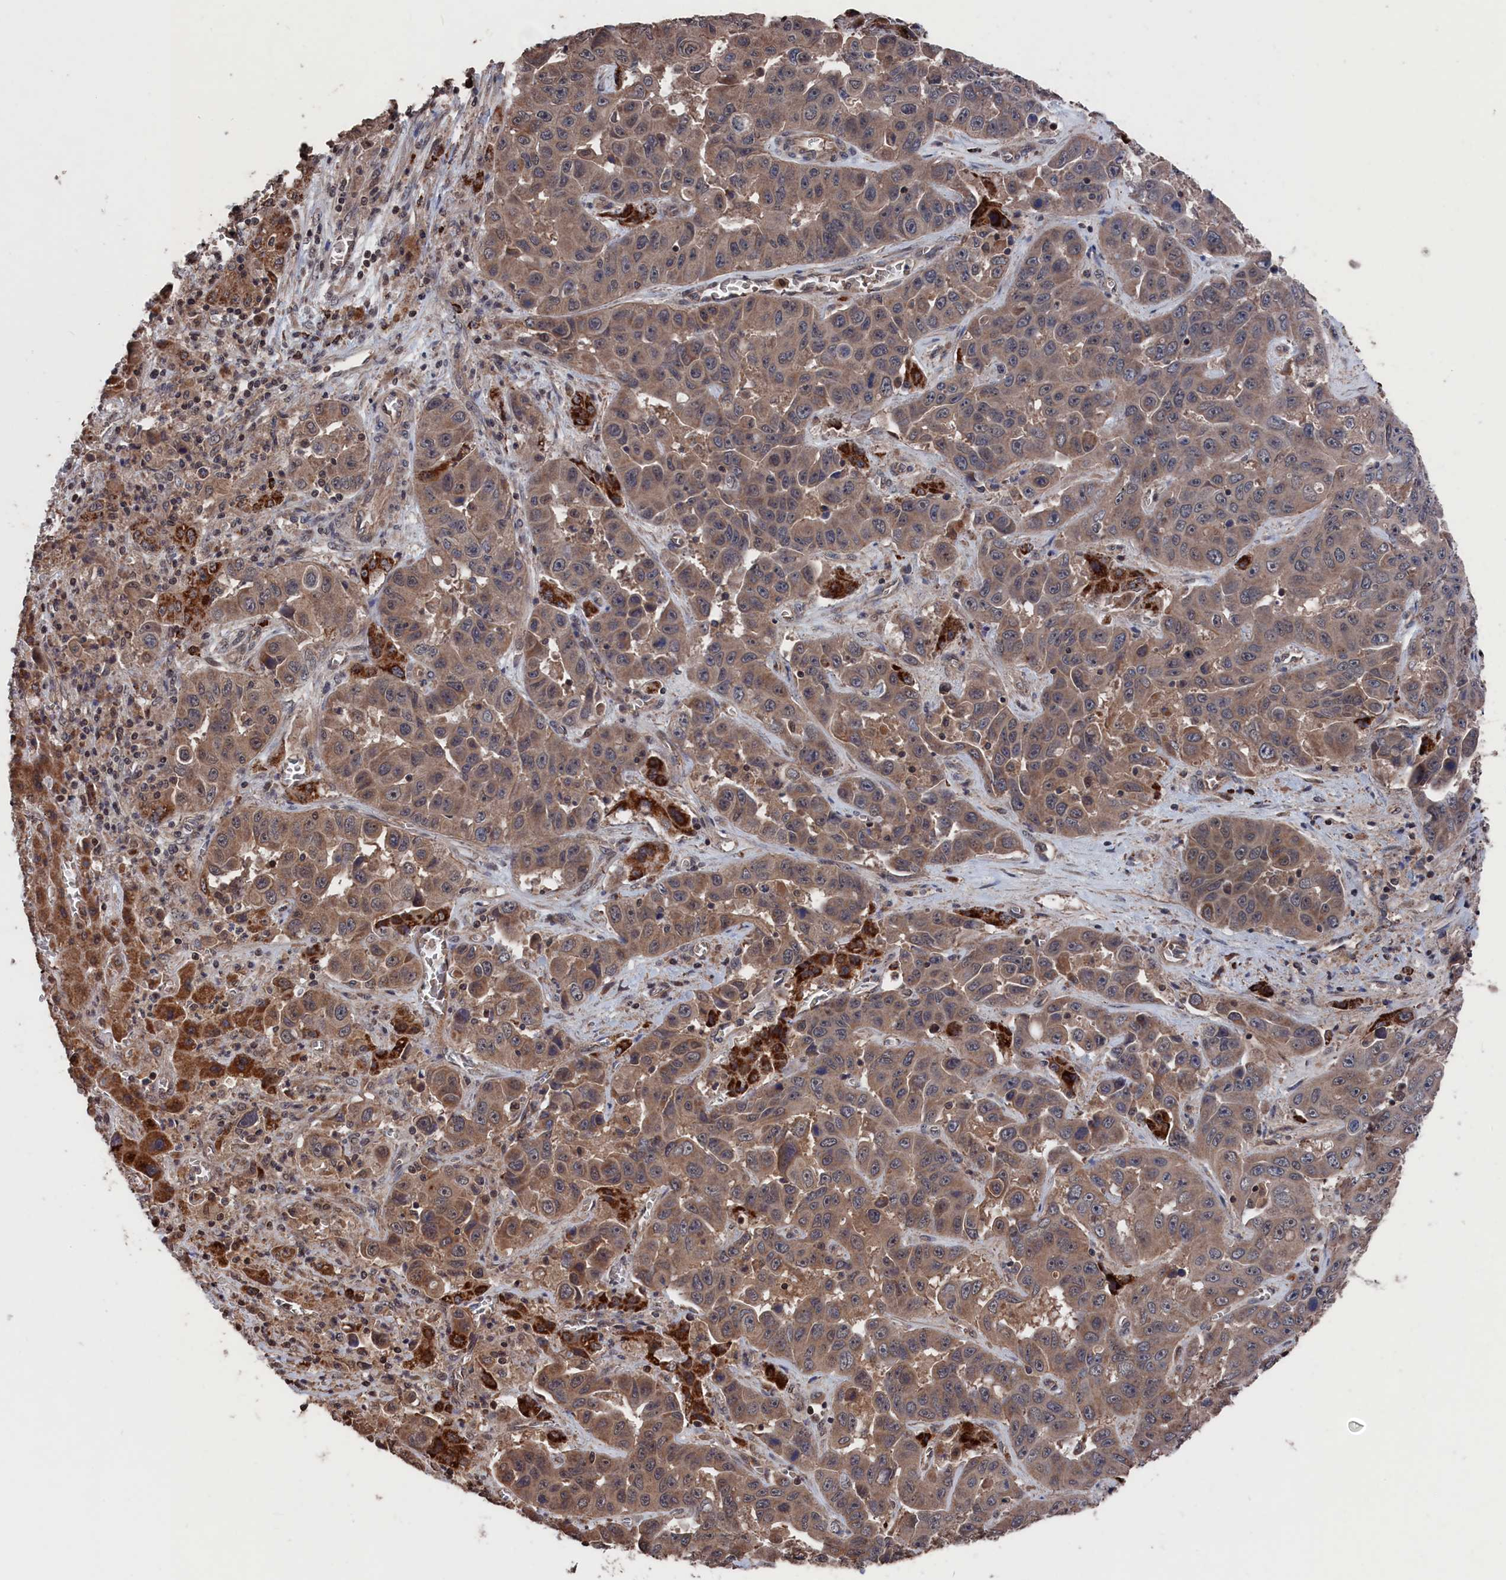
{"staining": {"intensity": "moderate", "quantity": "<25%", "location": "cytoplasmic/membranous"}, "tissue": "liver cancer", "cell_type": "Tumor cells", "image_type": "cancer", "snomed": [{"axis": "morphology", "description": "Cholangiocarcinoma"}, {"axis": "topography", "description": "Liver"}], "caption": "Cholangiocarcinoma (liver) stained with IHC shows moderate cytoplasmic/membranous positivity in about <25% of tumor cells.", "gene": "PDE12", "patient": {"sex": "female", "age": 52}}